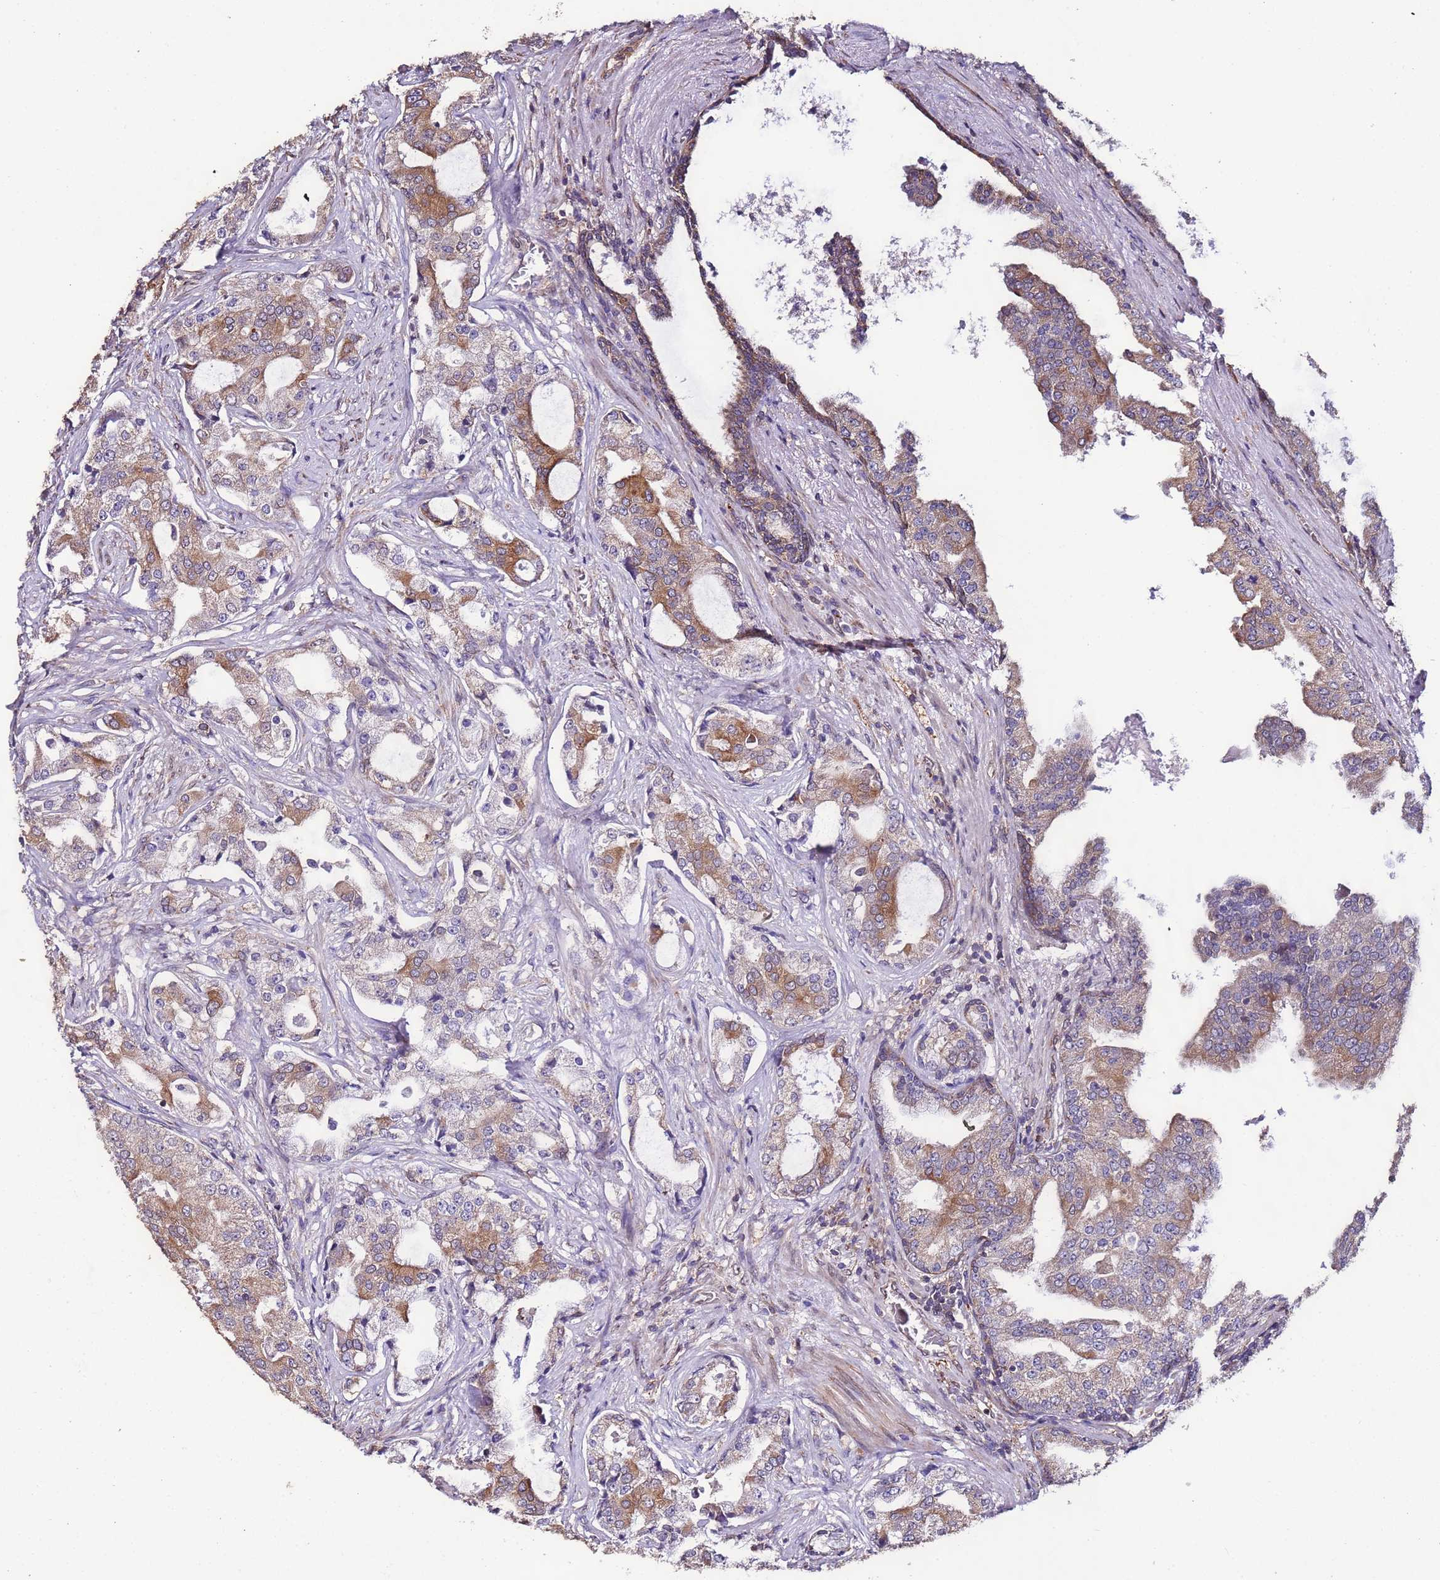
{"staining": {"intensity": "moderate", "quantity": "<25%", "location": "cytoplasmic/membranous"}, "tissue": "prostate cancer", "cell_type": "Tumor cells", "image_type": "cancer", "snomed": [{"axis": "morphology", "description": "Adenocarcinoma, High grade"}, {"axis": "topography", "description": "Prostate"}], "caption": "Prostate high-grade adenocarcinoma stained for a protein (brown) shows moderate cytoplasmic/membranous positive staining in about <25% of tumor cells.", "gene": "SLC41A3", "patient": {"sex": "male", "age": 68}}